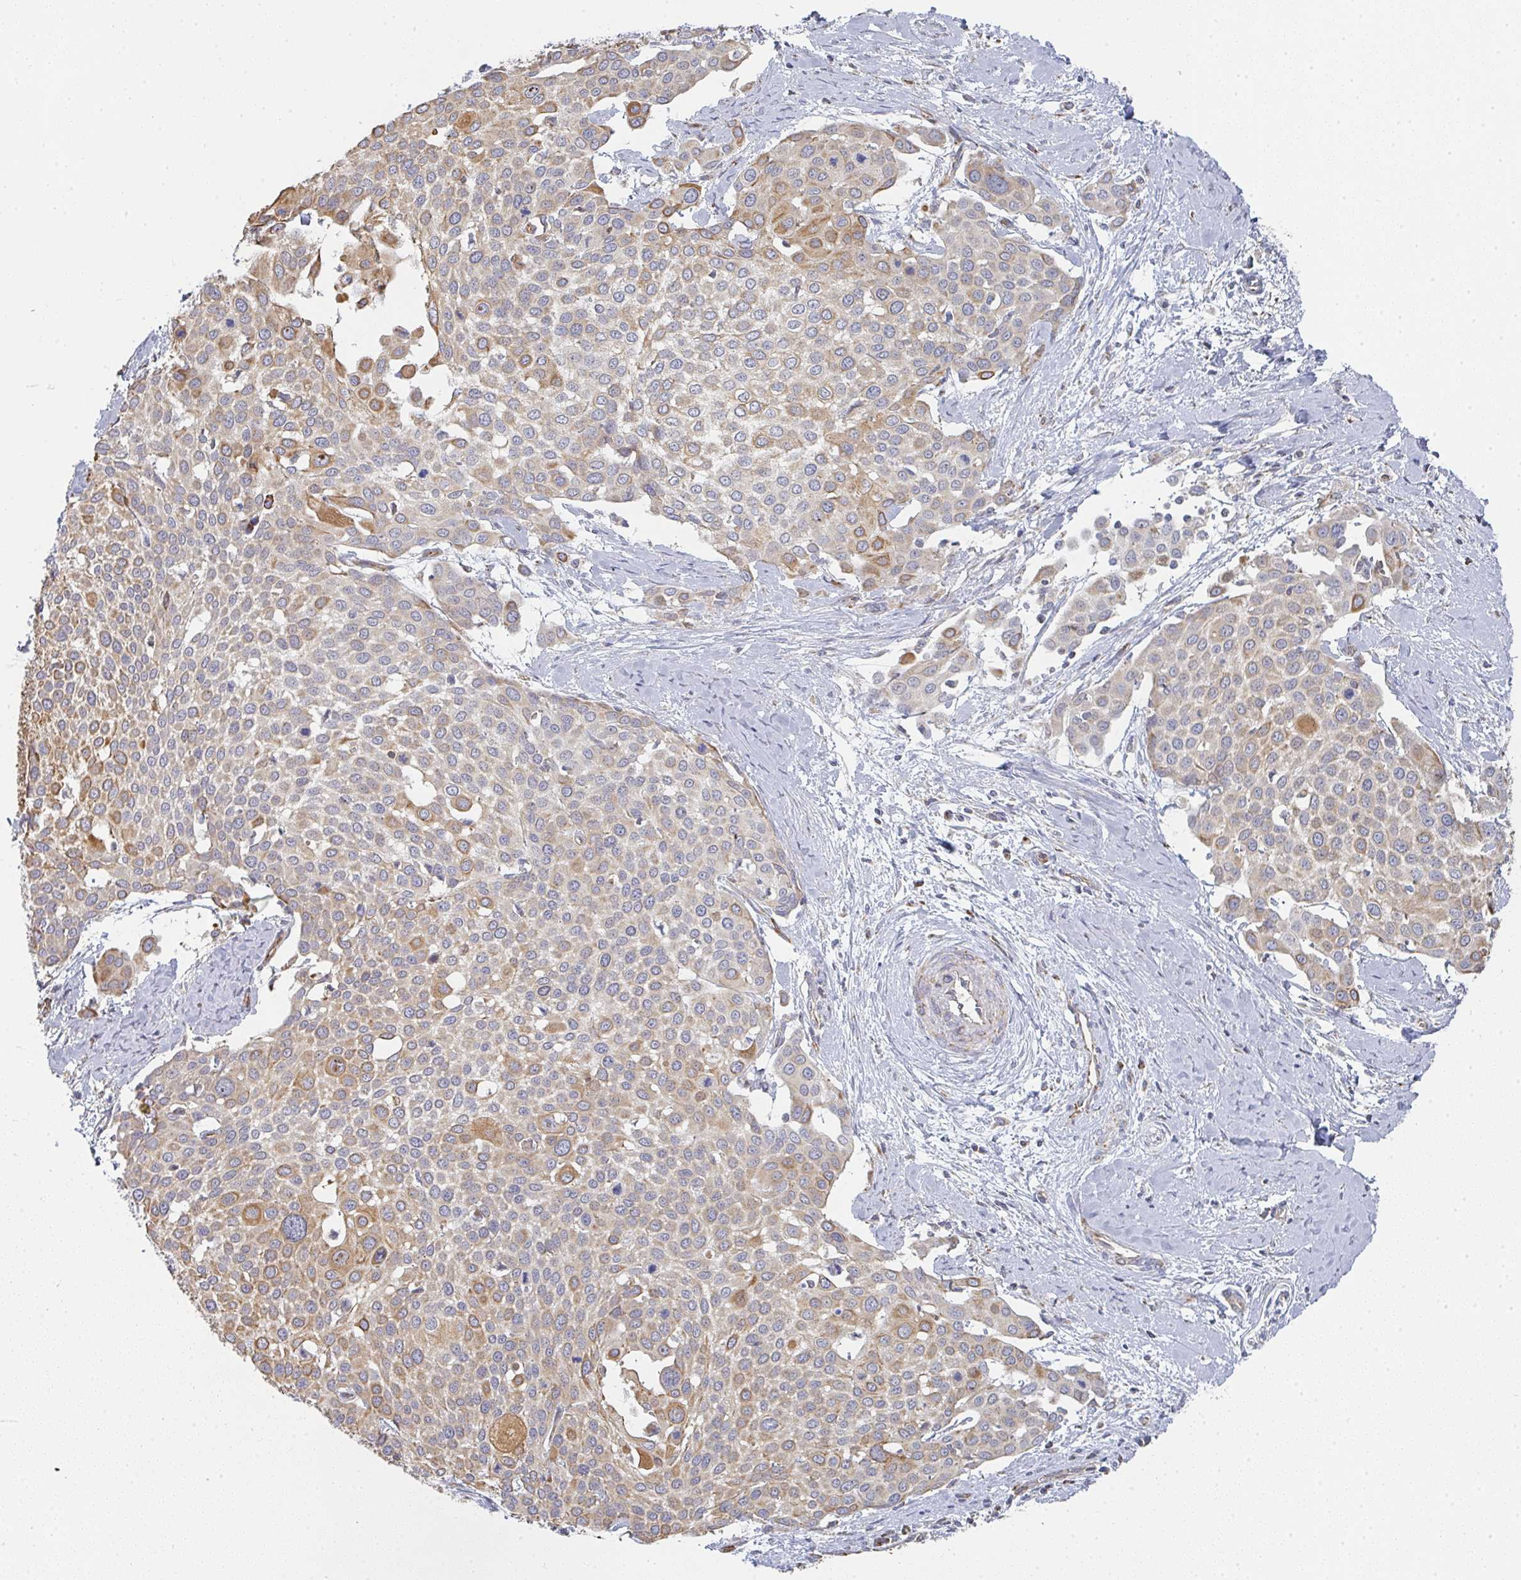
{"staining": {"intensity": "moderate", "quantity": "25%-75%", "location": "cytoplasmic/membranous"}, "tissue": "cervical cancer", "cell_type": "Tumor cells", "image_type": "cancer", "snomed": [{"axis": "morphology", "description": "Squamous cell carcinoma, NOS"}, {"axis": "topography", "description": "Cervix"}], "caption": "Moderate cytoplasmic/membranous expression for a protein is seen in approximately 25%-75% of tumor cells of cervical cancer using immunohistochemistry.", "gene": "ZNF526", "patient": {"sex": "female", "age": 44}}